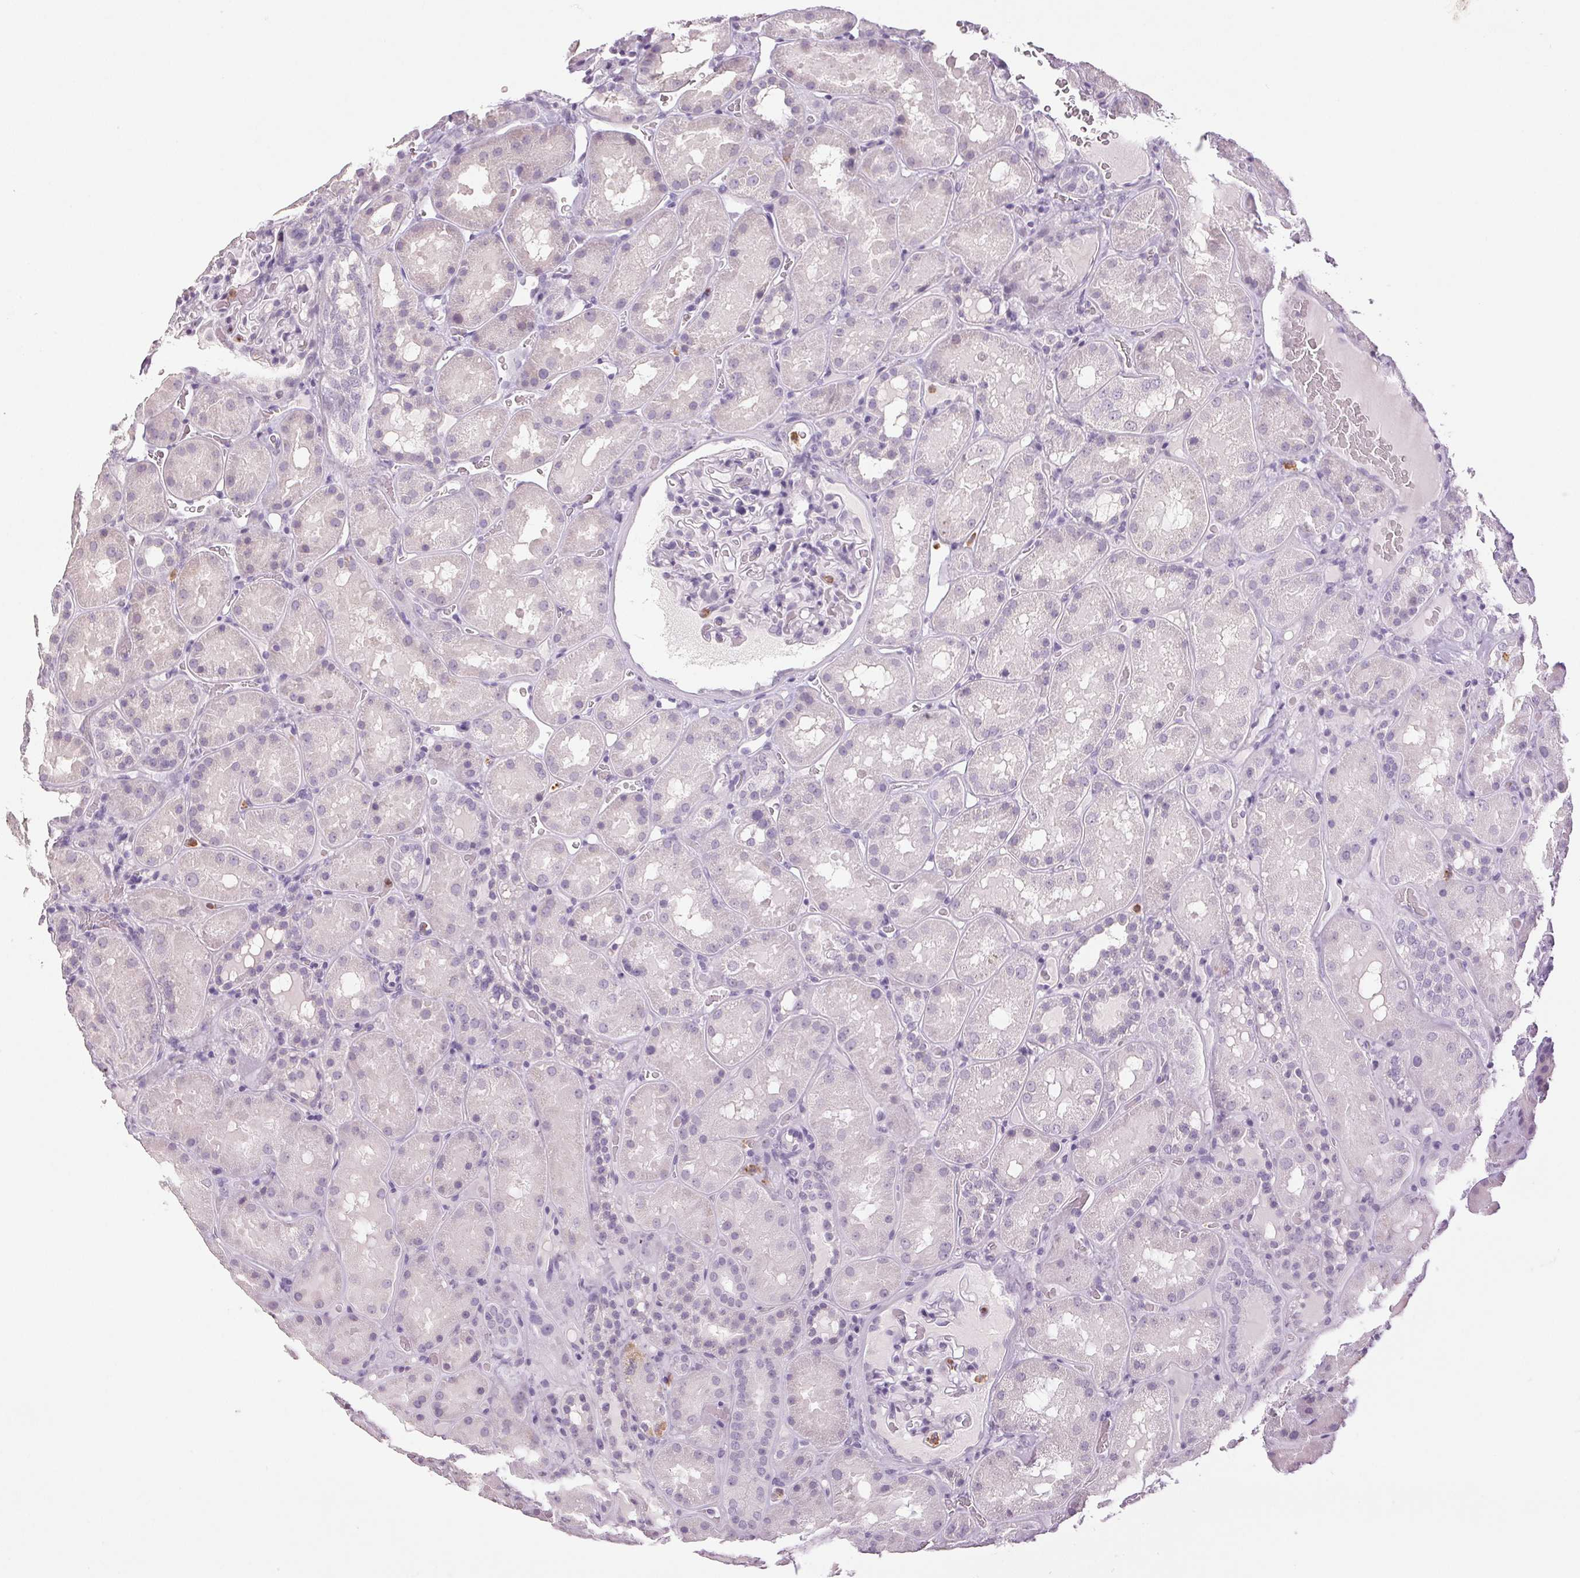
{"staining": {"intensity": "negative", "quantity": "none", "location": "none"}, "tissue": "kidney", "cell_type": "Cells in glomeruli", "image_type": "normal", "snomed": [{"axis": "morphology", "description": "Normal tissue, NOS"}, {"axis": "topography", "description": "Kidney"}], "caption": "Immunohistochemical staining of benign human kidney reveals no significant staining in cells in glomeruli. Nuclei are stained in blue.", "gene": "LTF", "patient": {"sex": "male", "age": 73}}